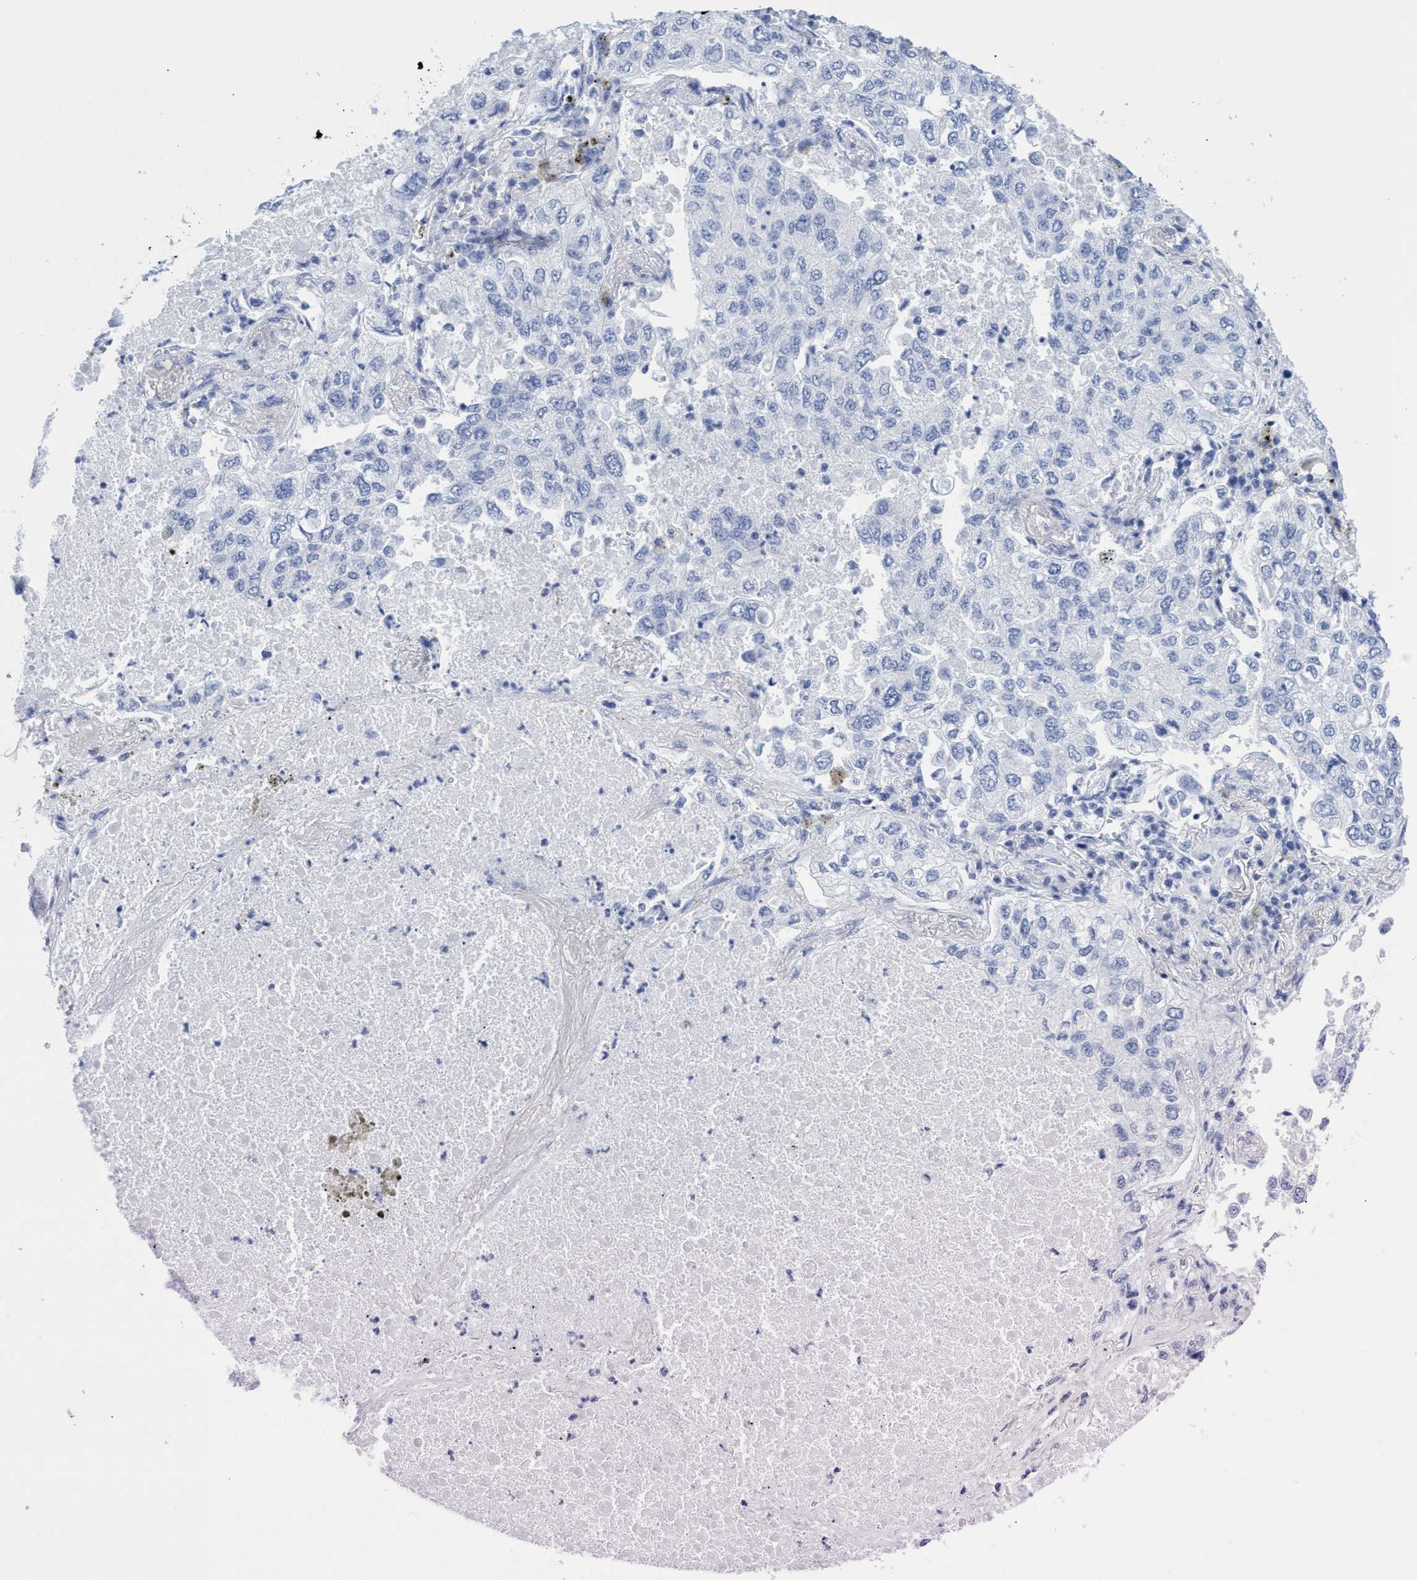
{"staining": {"intensity": "negative", "quantity": "none", "location": "none"}, "tissue": "lung cancer", "cell_type": "Tumor cells", "image_type": "cancer", "snomed": [{"axis": "morphology", "description": "Inflammation, NOS"}, {"axis": "morphology", "description": "Adenocarcinoma, NOS"}, {"axis": "topography", "description": "Lung"}], "caption": "Human lung cancer stained for a protein using immunohistochemistry exhibits no positivity in tumor cells.", "gene": "INSL6", "patient": {"sex": "male", "age": 63}}